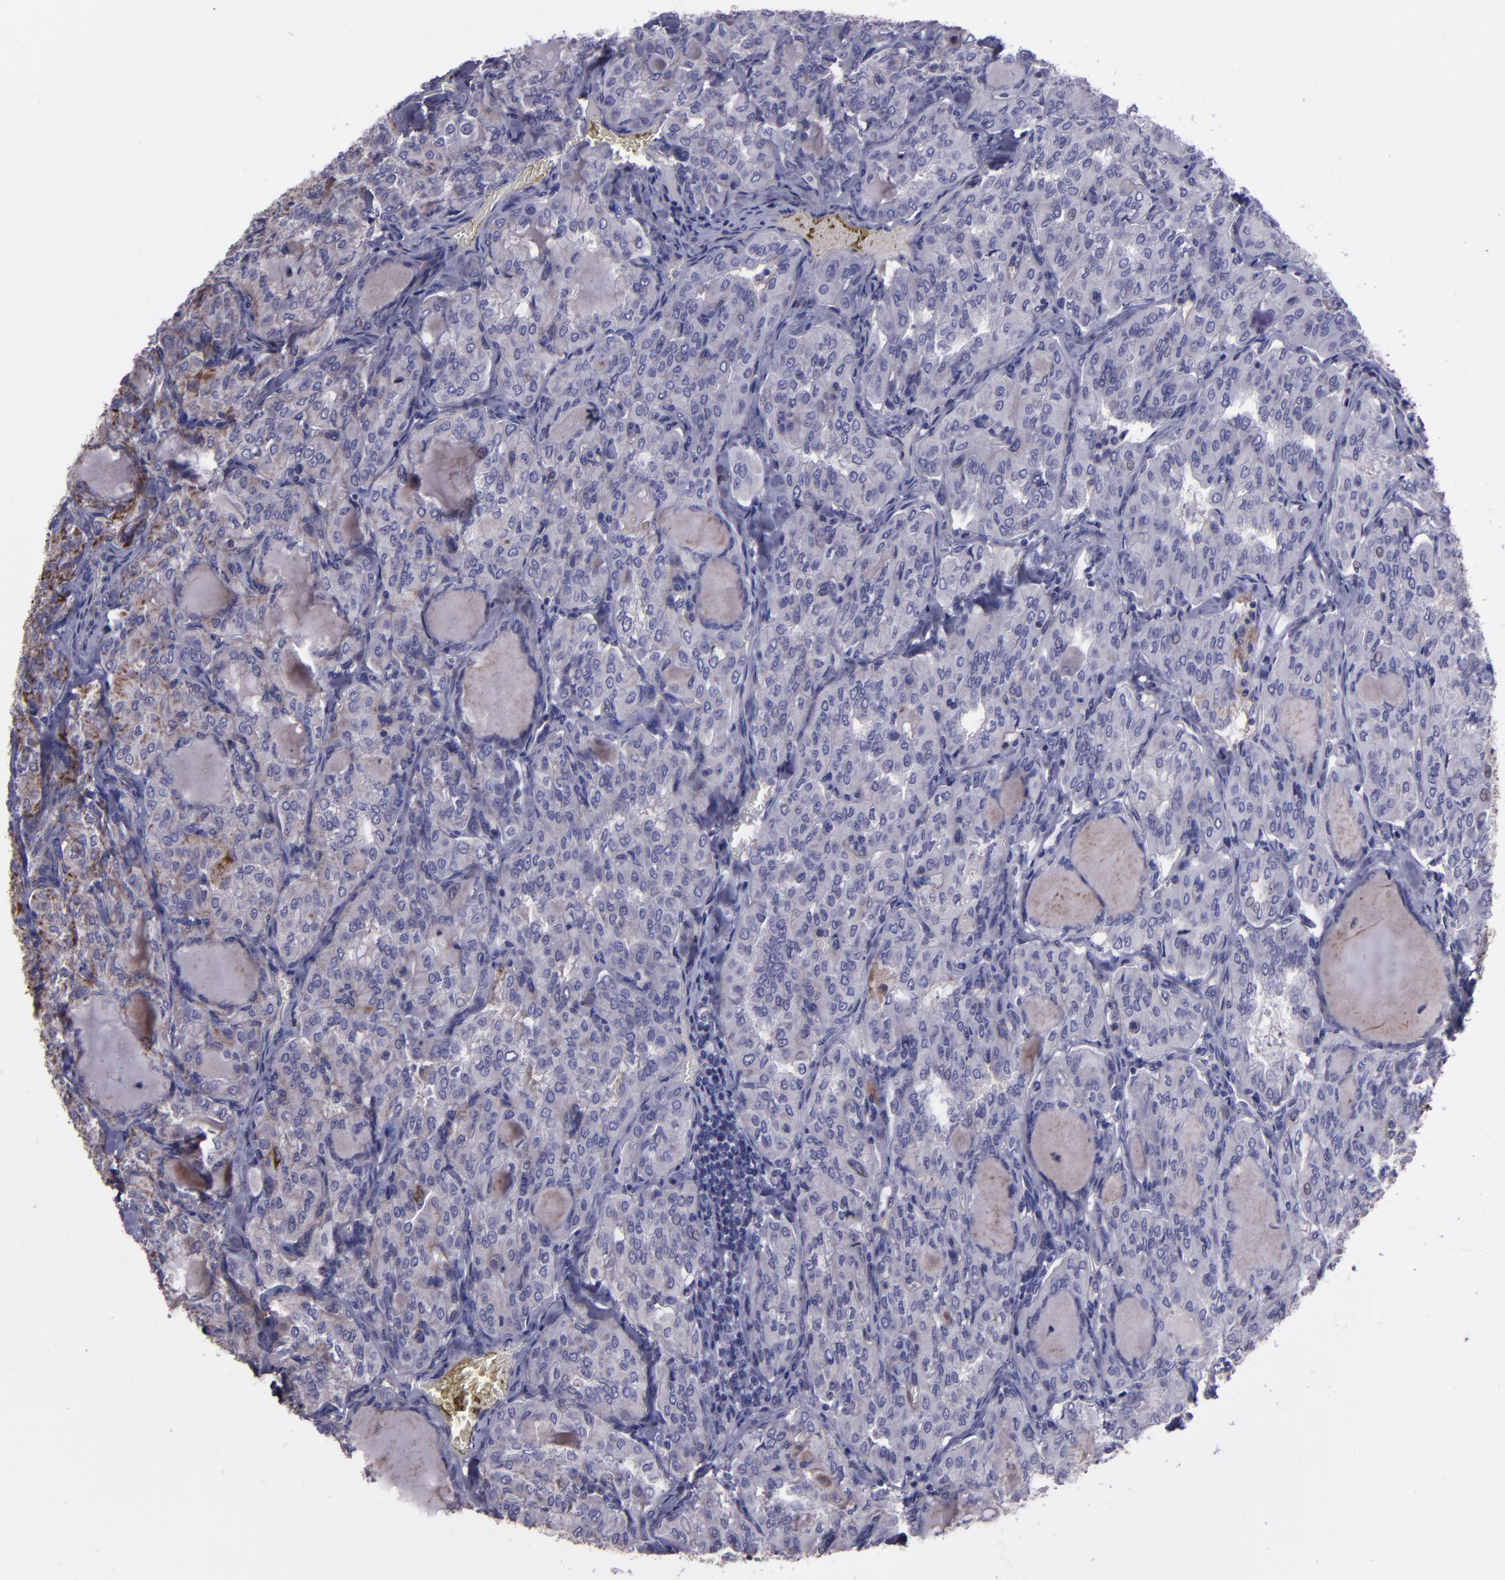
{"staining": {"intensity": "negative", "quantity": "none", "location": "none"}, "tissue": "thyroid cancer", "cell_type": "Tumor cells", "image_type": "cancer", "snomed": [{"axis": "morphology", "description": "Papillary adenocarcinoma, NOS"}, {"axis": "topography", "description": "Thyroid gland"}], "caption": "Protein analysis of thyroid cancer shows no significant staining in tumor cells.", "gene": "LONP1", "patient": {"sex": "male", "age": 20}}